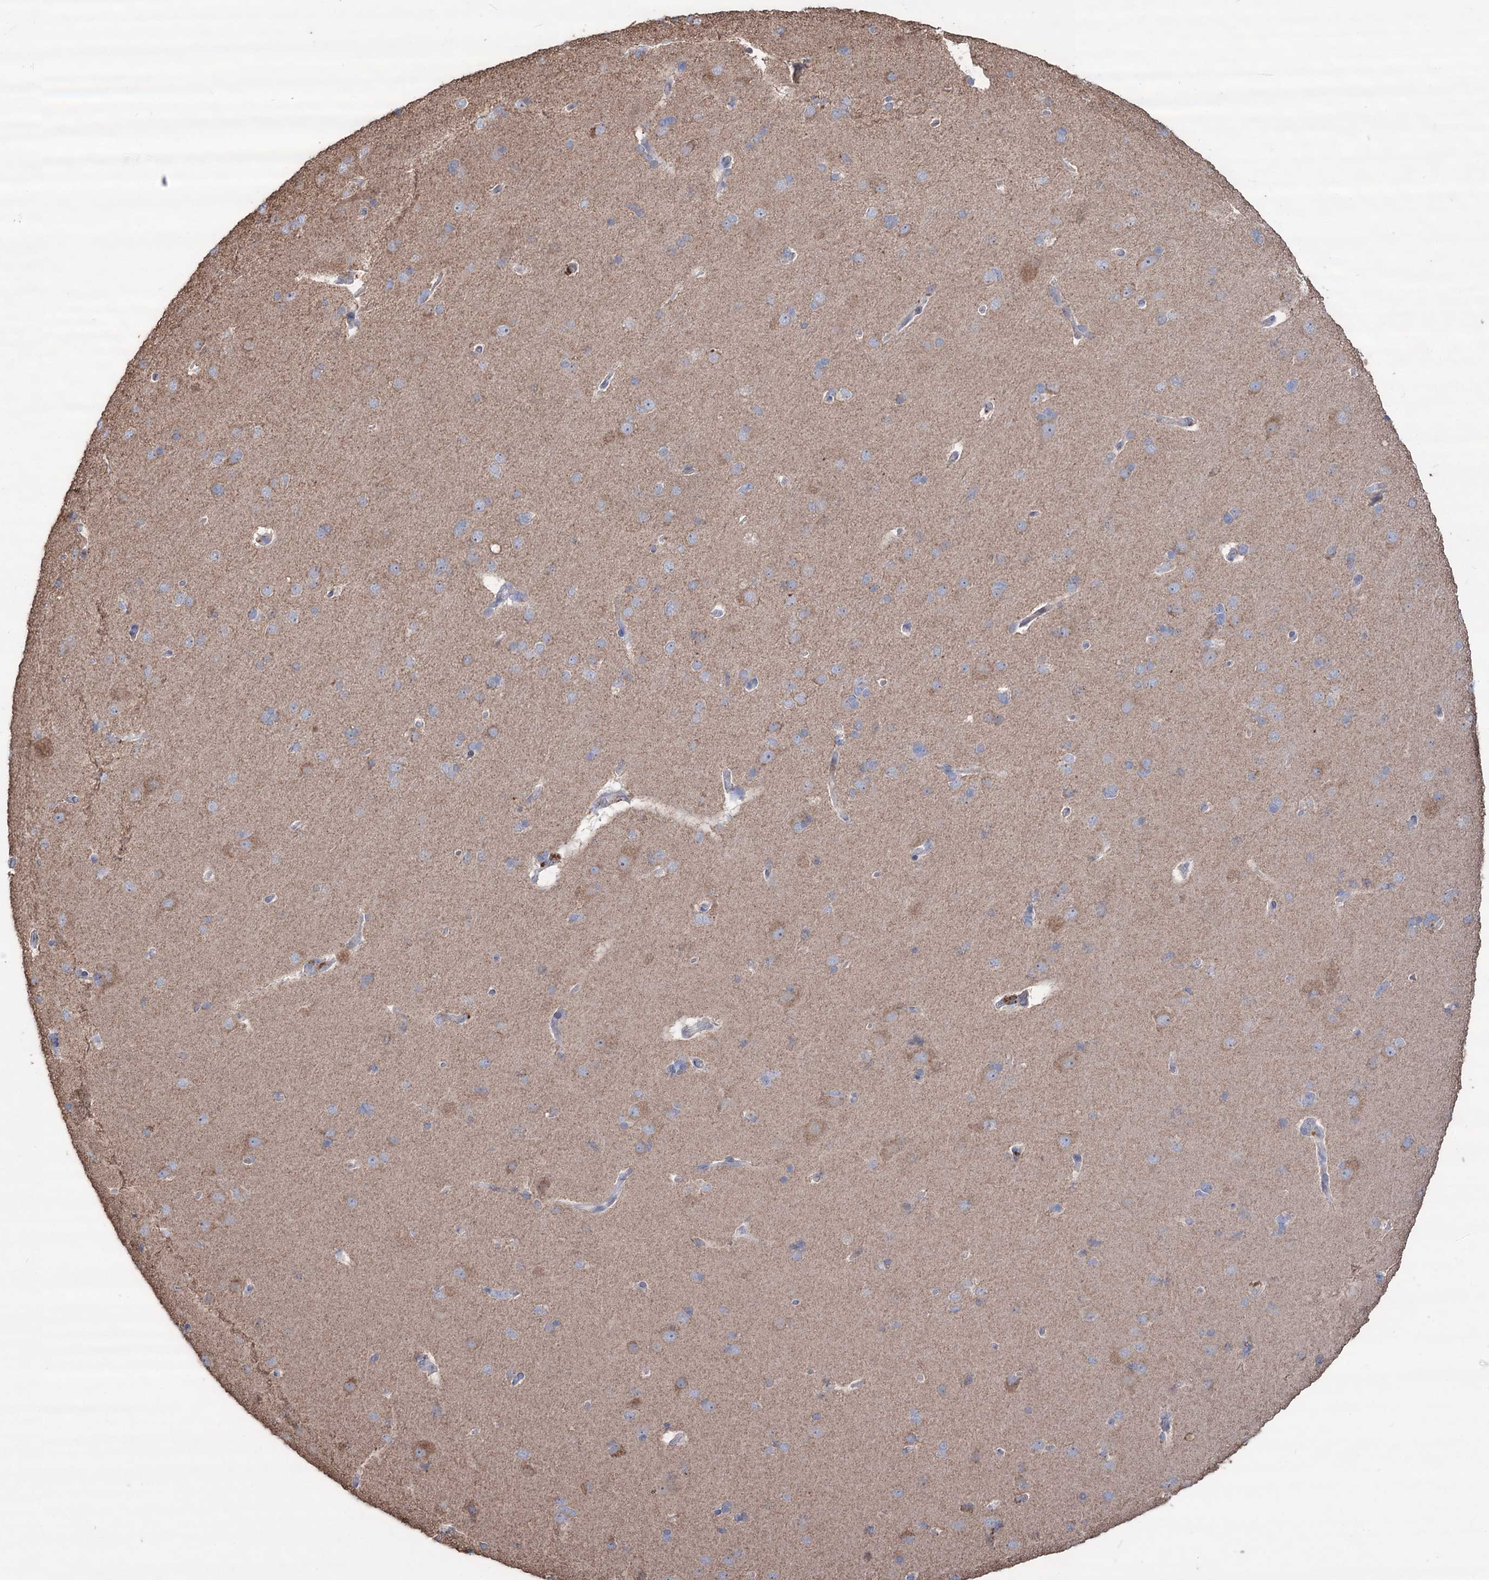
{"staining": {"intensity": "weak", "quantity": "<25%", "location": "cytoplasmic/membranous"}, "tissue": "cerebral cortex", "cell_type": "Endothelial cells", "image_type": "normal", "snomed": [{"axis": "morphology", "description": "Normal tissue, NOS"}, {"axis": "topography", "description": "Cerebral cortex"}], "caption": "Micrograph shows no protein expression in endothelial cells of normal cerebral cortex. (Stains: DAB (3,3'-diaminobenzidine) immunohistochemistry (IHC) with hematoxylin counter stain, Microscopy: brightfield microscopy at high magnification).", "gene": "TRIM71", "patient": {"sex": "male", "age": 62}}